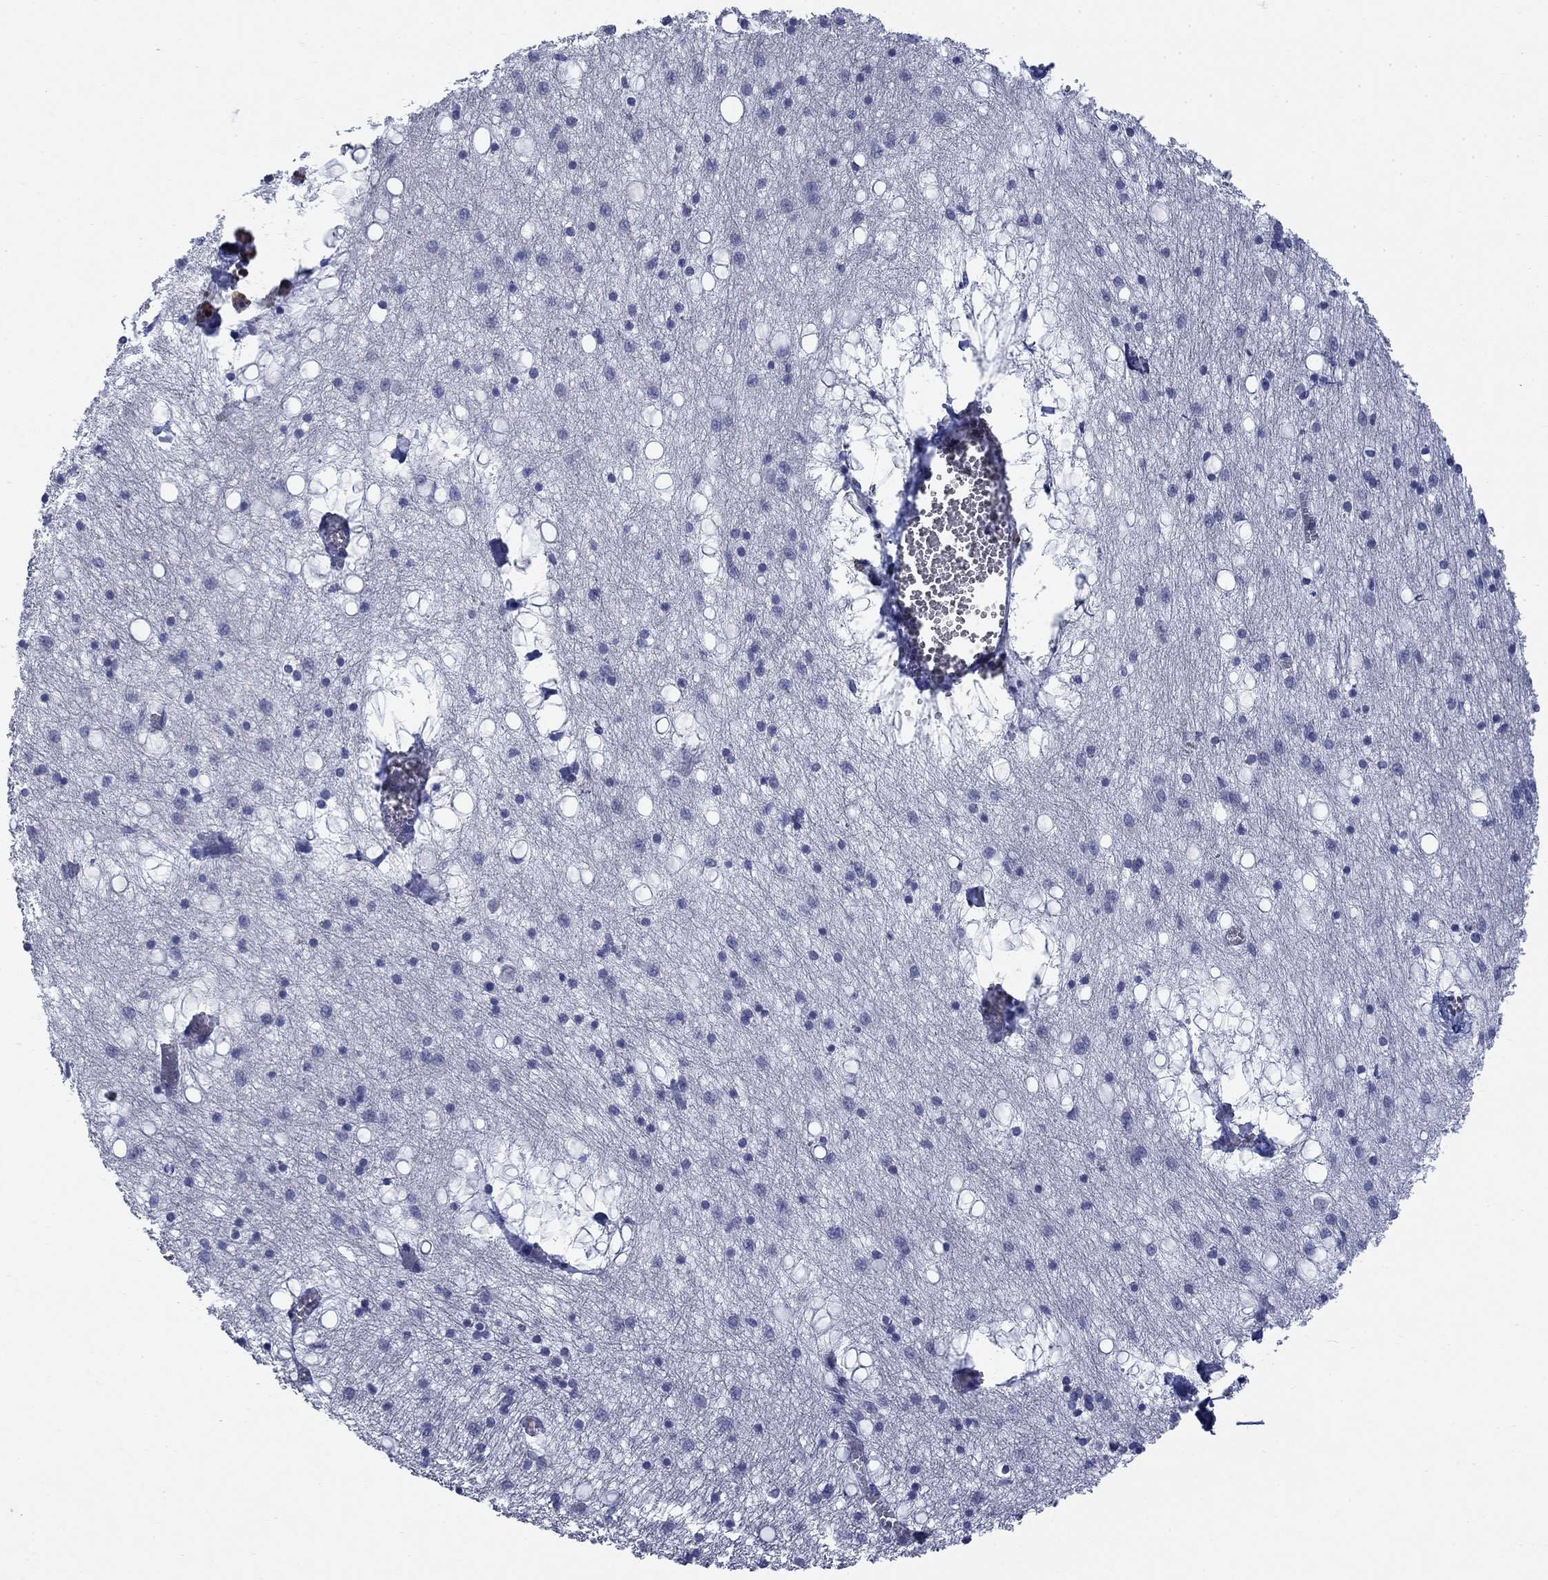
{"staining": {"intensity": "negative", "quantity": "none", "location": "none"}, "tissue": "hippocampus", "cell_type": "Glial cells", "image_type": "normal", "snomed": [{"axis": "morphology", "description": "Normal tissue, NOS"}, {"axis": "topography", "description": "Lateral ventricle wall"}, {"axis": "topography", "description": "Hippocampus"}], "caption": "Immunohistochemical staining of normal human hippocampus reveals no significant staining in glial cells. (DAB (3,3'-diaminobenzidine) IHC, high magnification).", "gene": "IGF2BP3", "patient": {"sex": "female", "age": 63}}